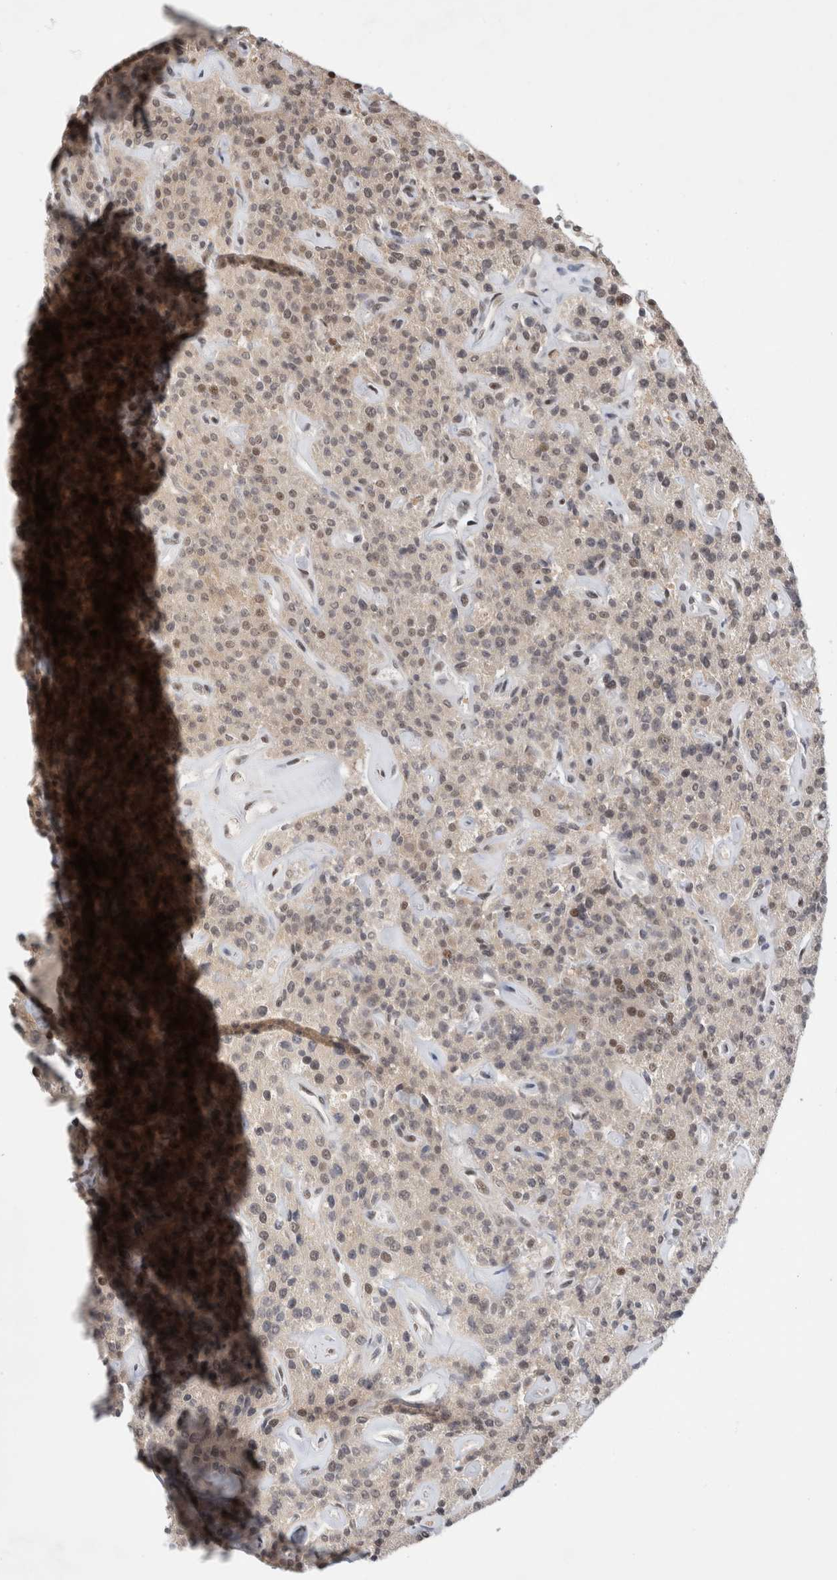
{"staining": {"intensity": "moderate", "quantity": "25%-75%", "location": "cytoplasmic/membranous,nuclear"}, "tissue": "parathyroid gland", "cell_type": "Glandular cells", "image_type": "normal", "snomed": [{"axis": "morphology", "description": "Normal tissue, NOS"}, {"axis": "topography", "description": "Parathyroid gland"}], "caption": "IHC of benign parathyroid gland demonstrates medium levels of moderate cytoplasmic/membranous,nuclear expression in about 25%-75% of glandular cells.", "gene": "NCAPG2", "patient": {"sex": "male", "age": 46}}